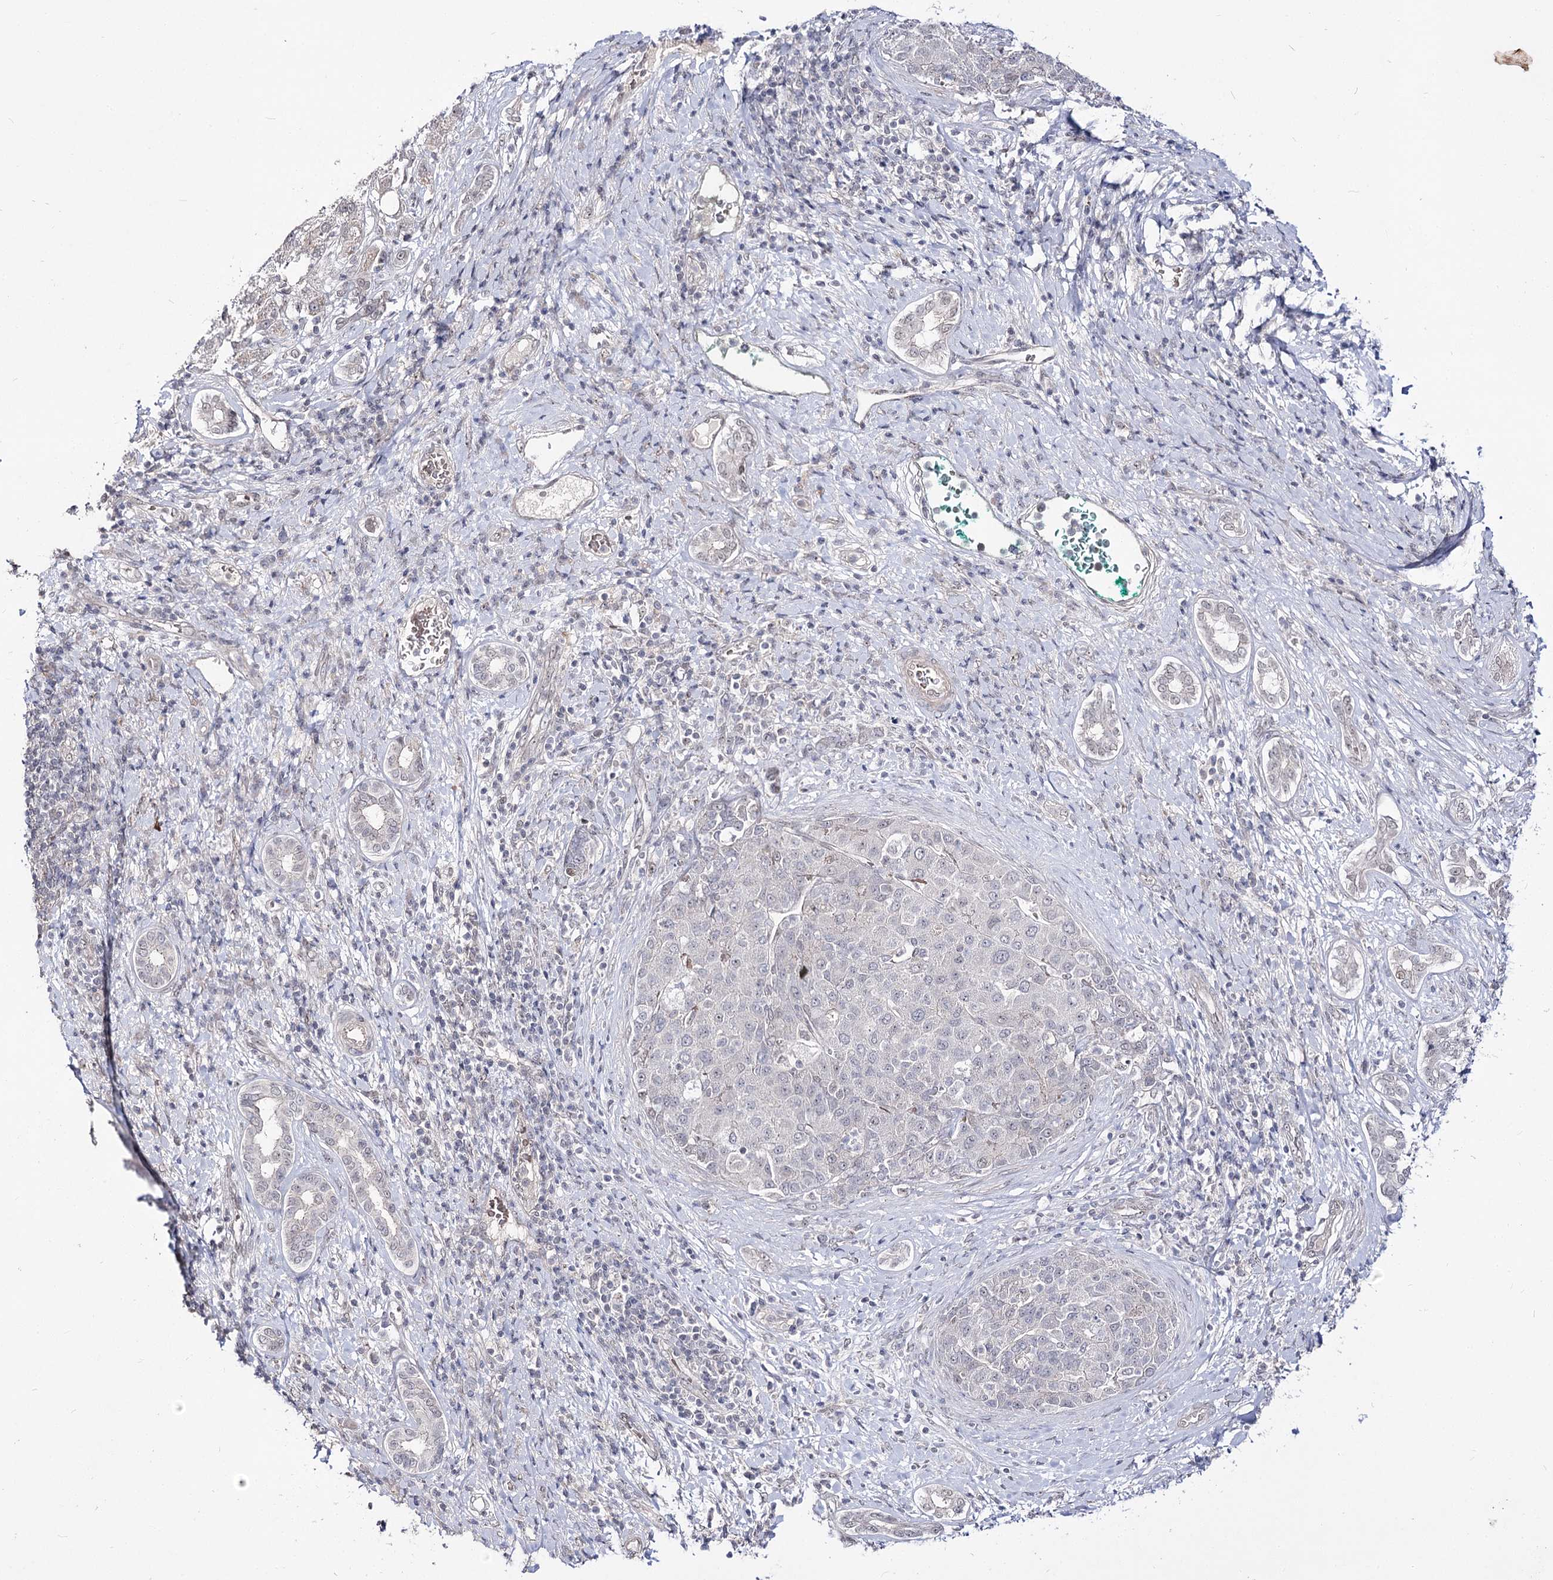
{"staining": {"intensity": "negative", "quantity": "none", "location": "none"}, "tissue": "liver cancer", "cell_type": "Tumor cells", "image_type": "cancer", "snomed": [{"axis": "morphology", "description": "Carcinoma, Hepatocellular, NOS"}, {"axis": "topography", "description": "Liver"}], "caption": "IHC image of human liver cancer (hepatocellular carcinoma) stained for a protein (brown), which demonstrates no expression in tumor cells. (Brightfield microscopy of DAB (3,3'-diaminobenzidine) immunohistochemistry (IHC) at high magnification).", "gene": "RRP9", "patient": {"sex": "male", "age": 65}}